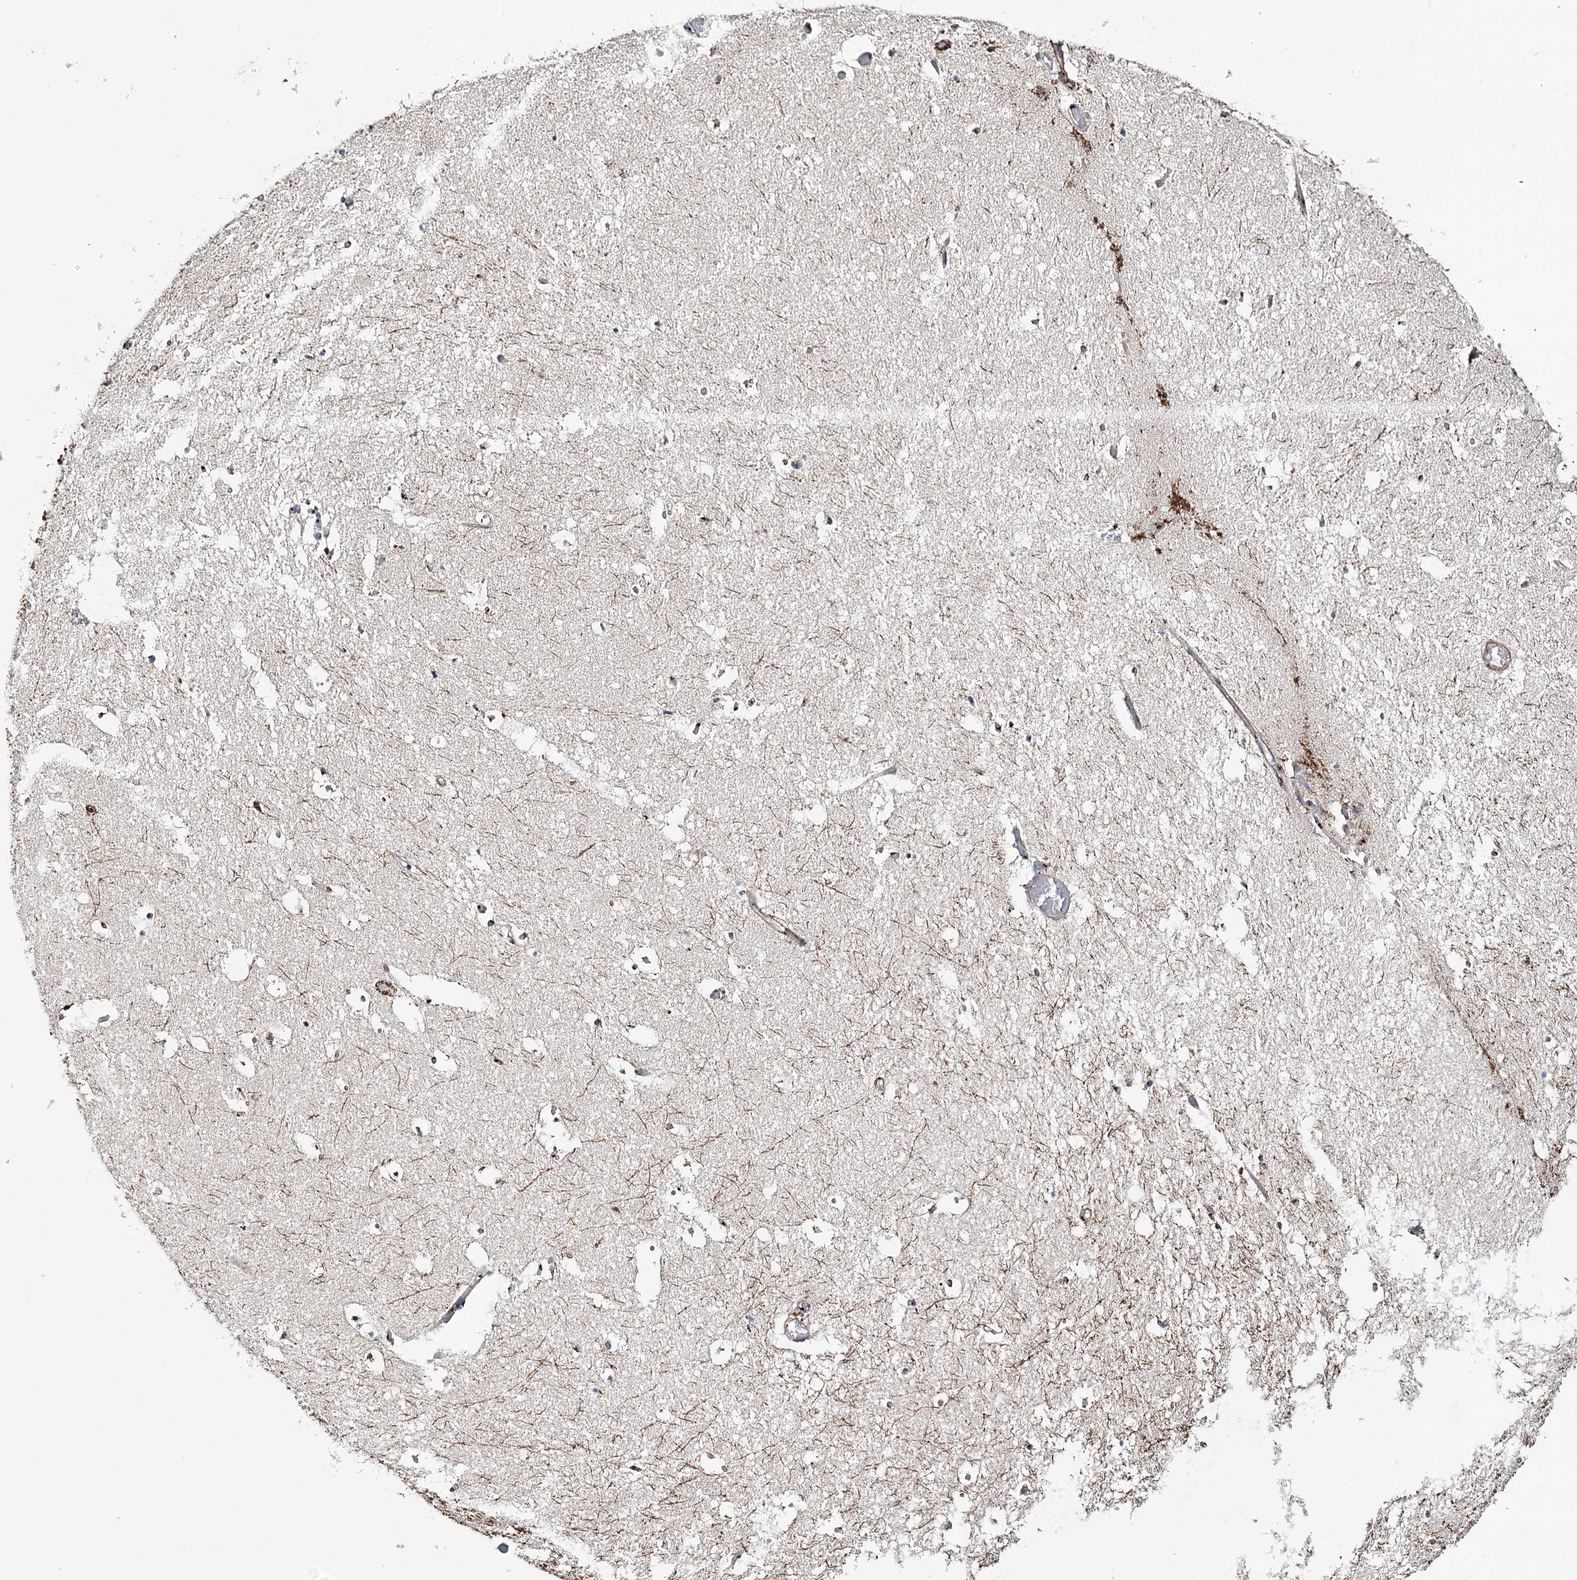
{"staining": {"intensity": "moderate", "quantity": "<25%", "location": "cytoplasmic/membranous"}, "tissue": "hippocampus", "cell_type": "Glial cells", "image_type": "normal", "snomed": [{"axis": "morphology", "description": "Normal tissue, NOS"}, {"axis": "topography", "description": "Hippocampus"}], "caption": "Protein expression analysis of normal hippocampus shows moderate cytoplasmic/membranous positivity in about <25% of glial cells. (Stains: DAB (3,3'-diaminobenzidine) in brown, nuclei in blue, Microscopy: brightfield microscopy at high magnification).", "gene": "MAN1A2", "patient": {"sex": "female", "age": 52}}